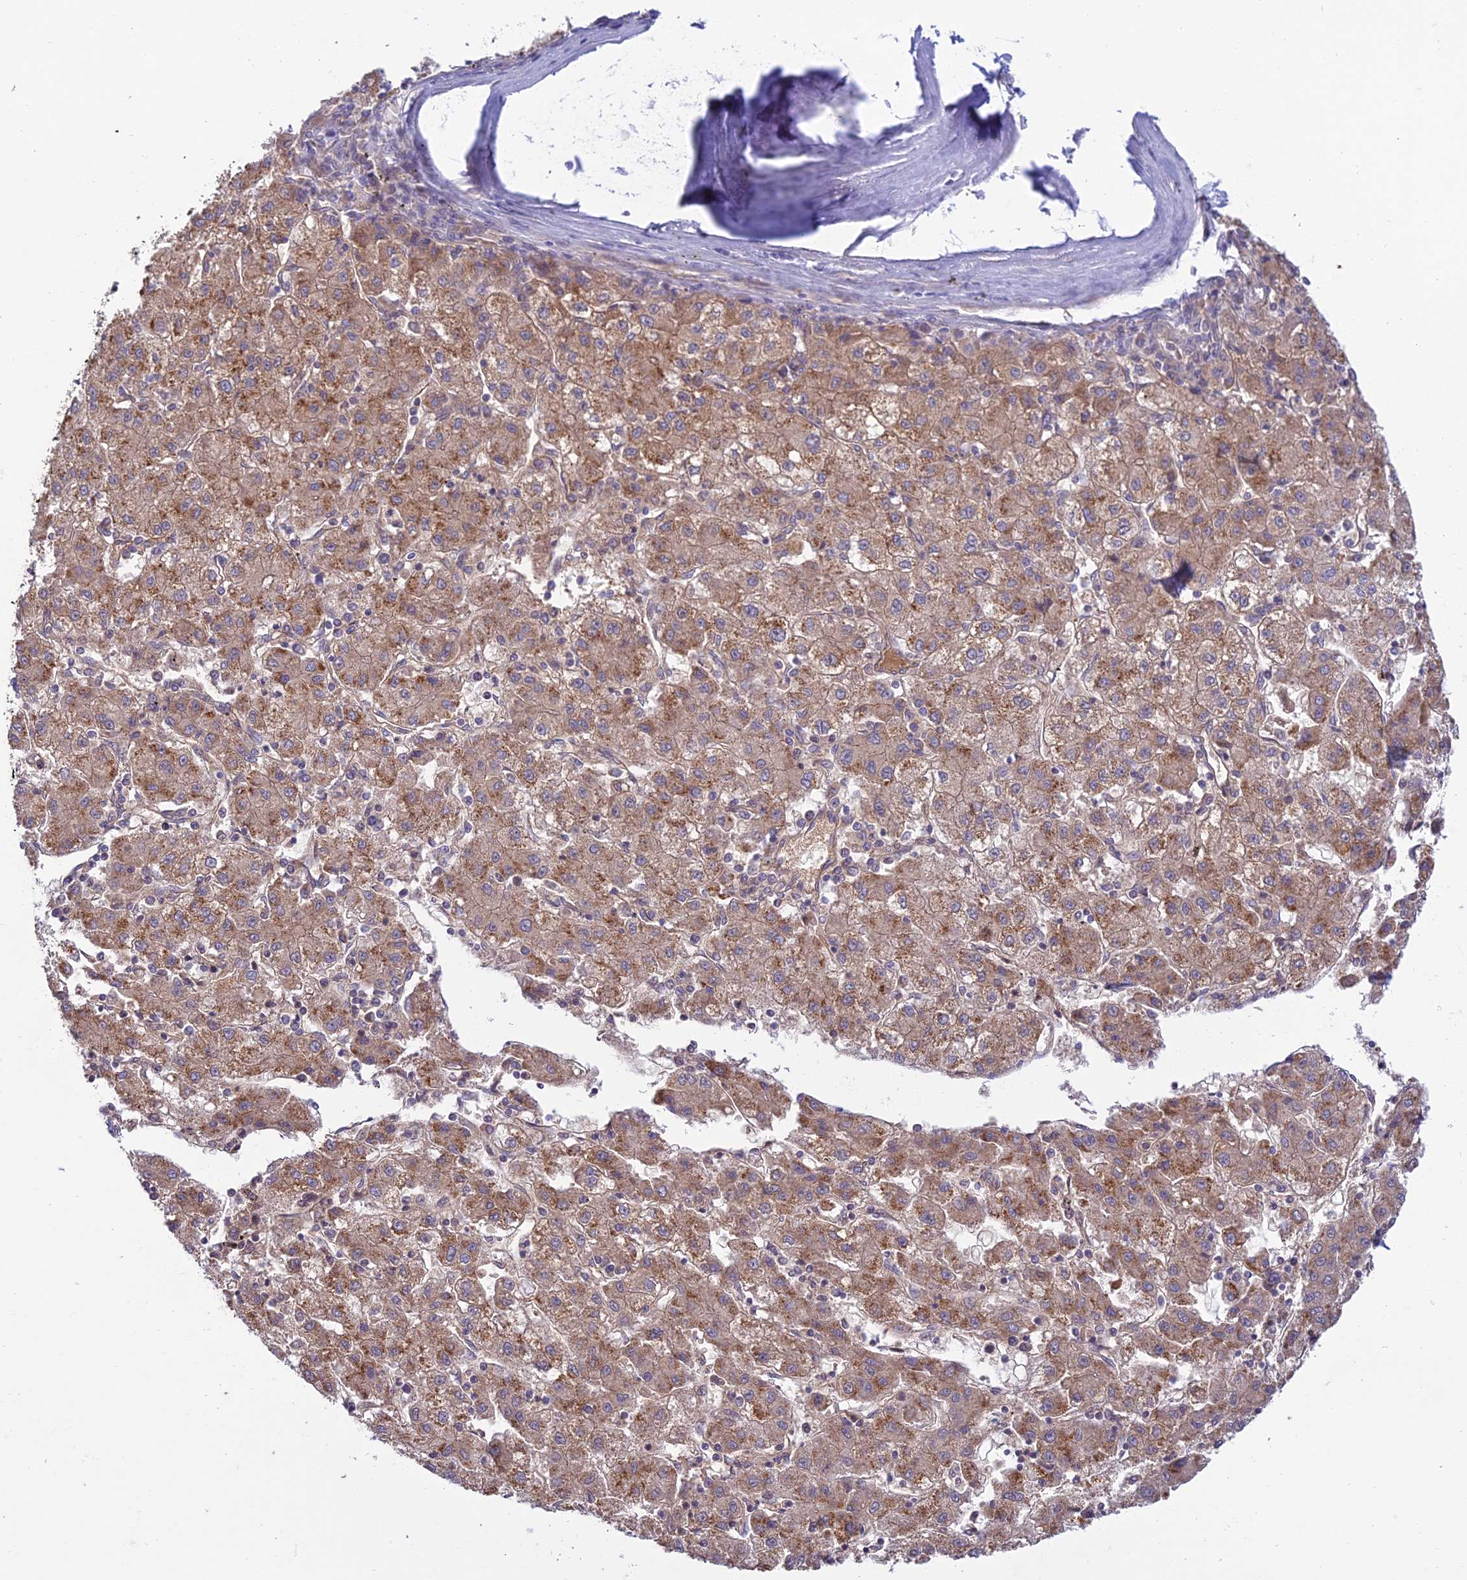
{"staining": {"intensity": "moderate", "quantity": ">75%", "location": "cytoplasmic/membranous"}, "tissue": "liver cancer", "cell_type": "Tumor cells", "image_type": "cancer", "snomed": [{"axis": "morphology", "description": "Carcinoma, Hepatocellular, NOS"}, {"axis": "topography", "description": "Liver"}], "caption": "Hepatocellular carcinoma (liver) stained with DAB (3,3'-diaminobenzidine) immunohistochemistry (IHC) displays medium levels of moderate cytoplasmic/membranous positivity in about >75% of tumor cells.", "gene": "DUS2", "patient": {"sex": "male", "age": 72}}